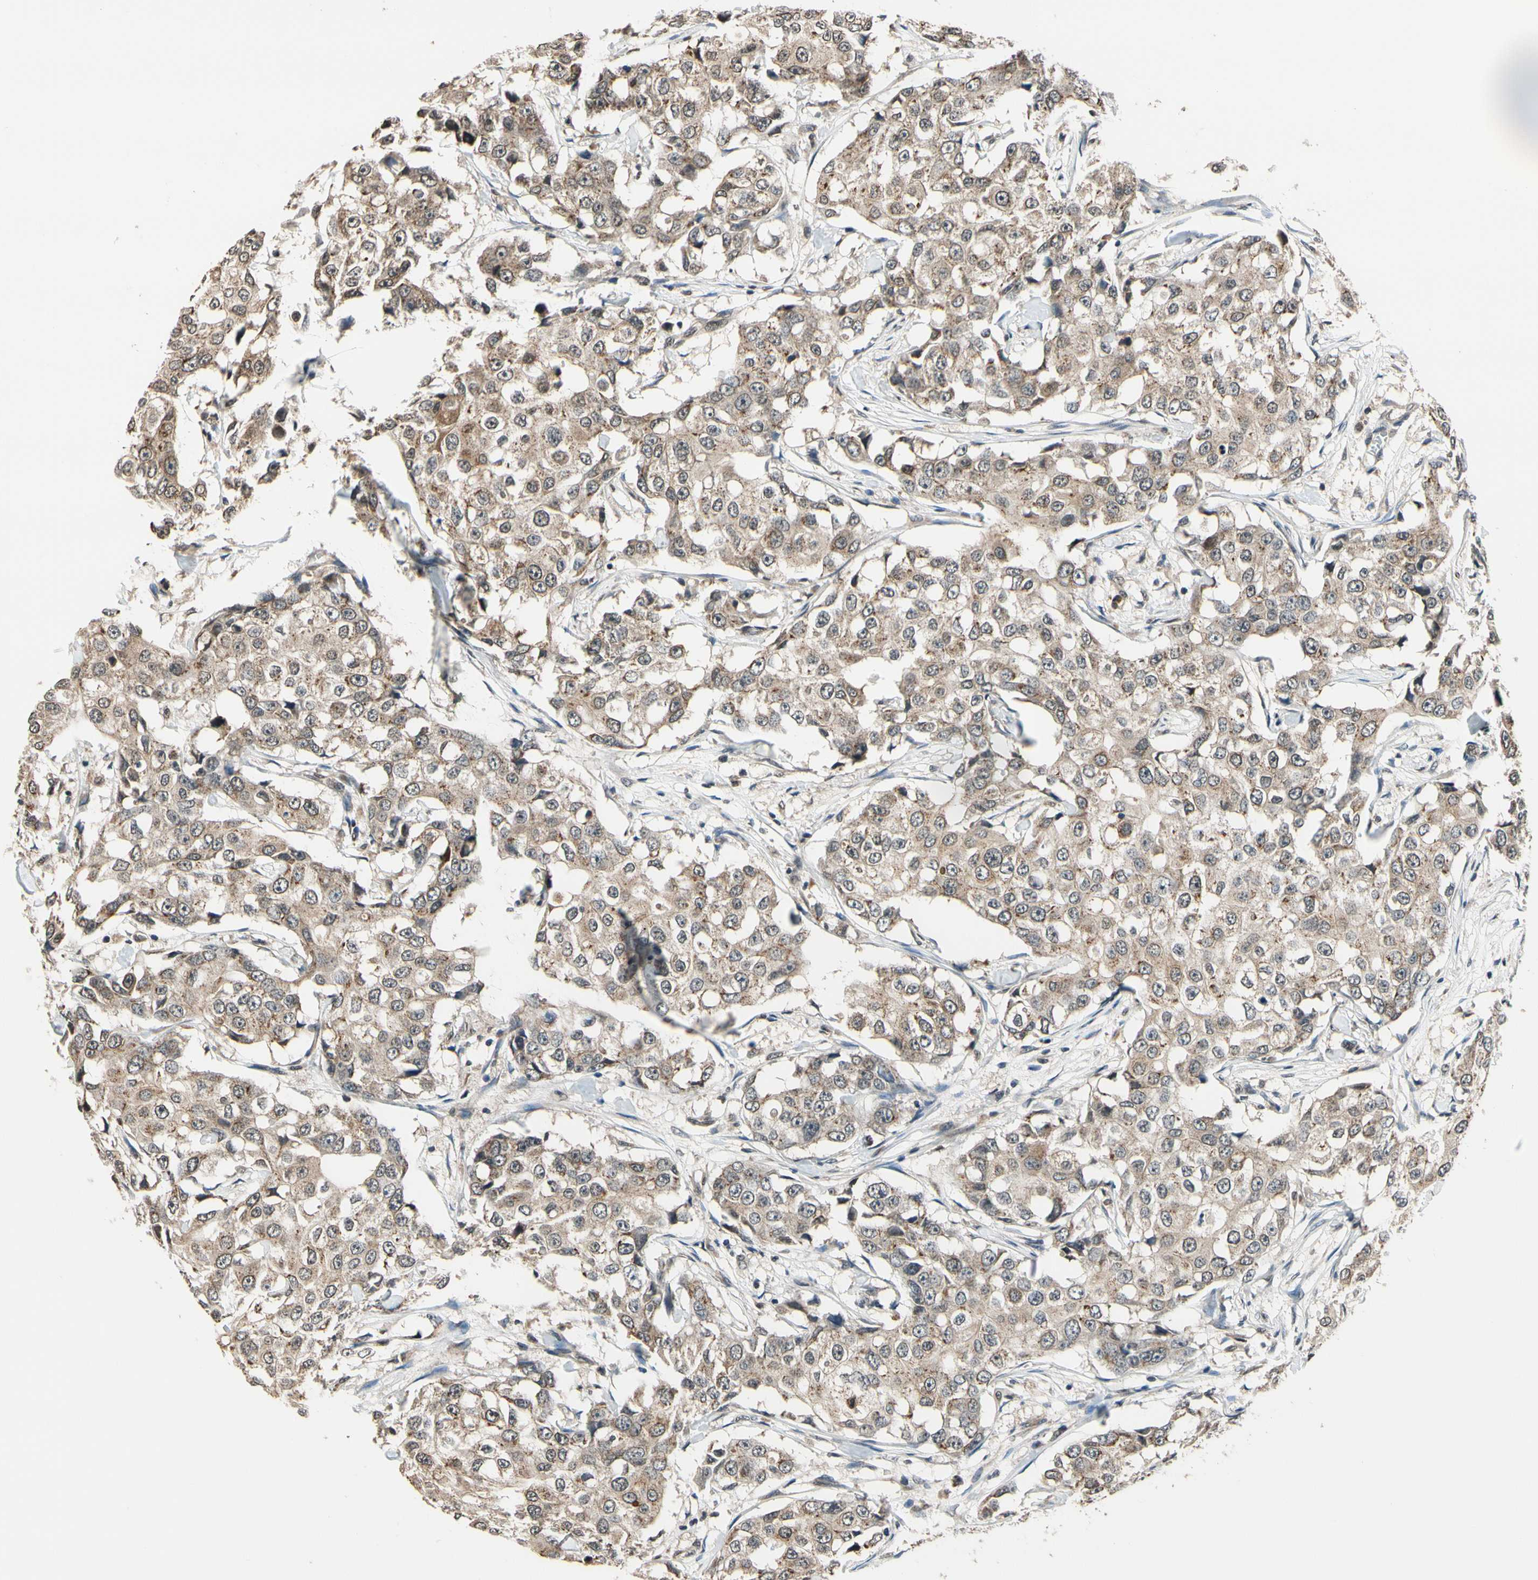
{"staining": {"intensity": "moderate", "quantity": ">75%", "location": "cytoplasmic/membranous"}, "tissue": "breast cancer", "cell_type": "Tumor cells", "image_type": "cancer", "snomed": [{"axis": "morphology", "description": "Duct carcinoma"}, {"axis": "topography", "description": "Breast"}], "caption": "Immunohistochemistry of human breast cancer (intraductal carcinoma) demonstrates medium levels of moderate cytoplasmic/membranous expression in approximately >75% of tumor cells.", "gene": "GCLC", "patient": {"sex": "female", "age": 27}}